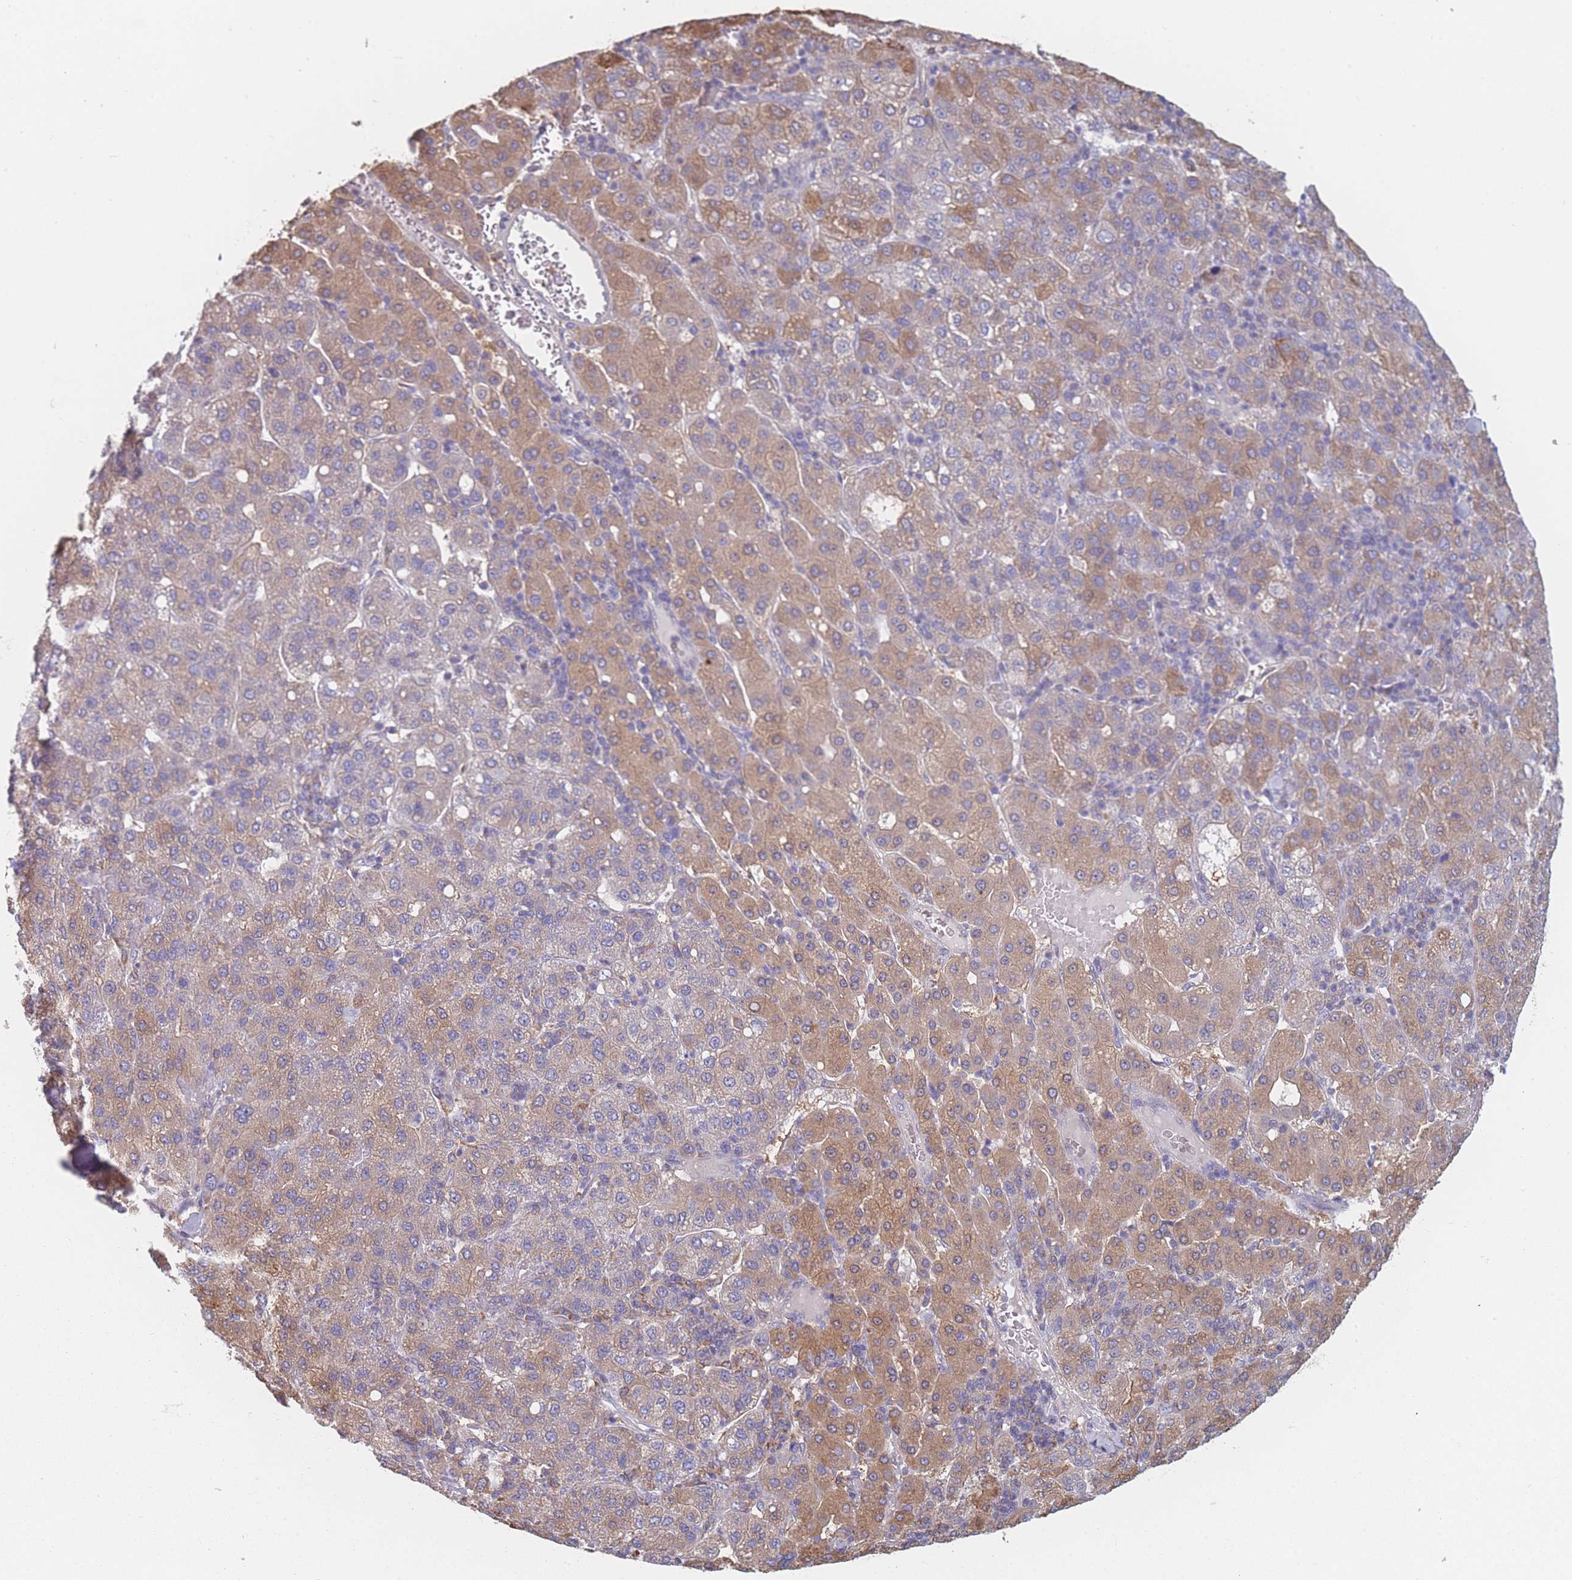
{"staining": {"intensity": "moderate", "quantity": ">75%", "location": "cytoplasmic/membranous"}, "tissue": "liver cancer", "cell_type": "Tumor cells", "image_type": "cancer", "snomed": [{"axis": "morphology", "description": "Carcinoma, Hepatocellular, NOS"}, {"axis": "topography", "description": "Liver"}], "caption": "Hepatocellular carcinoma (liver) stained for a protein displays moderate cytoplasmic/membranous positivity in tumor cells.", "gene": "OR7C2", "patient": {"sex": "male", "age": 65}}